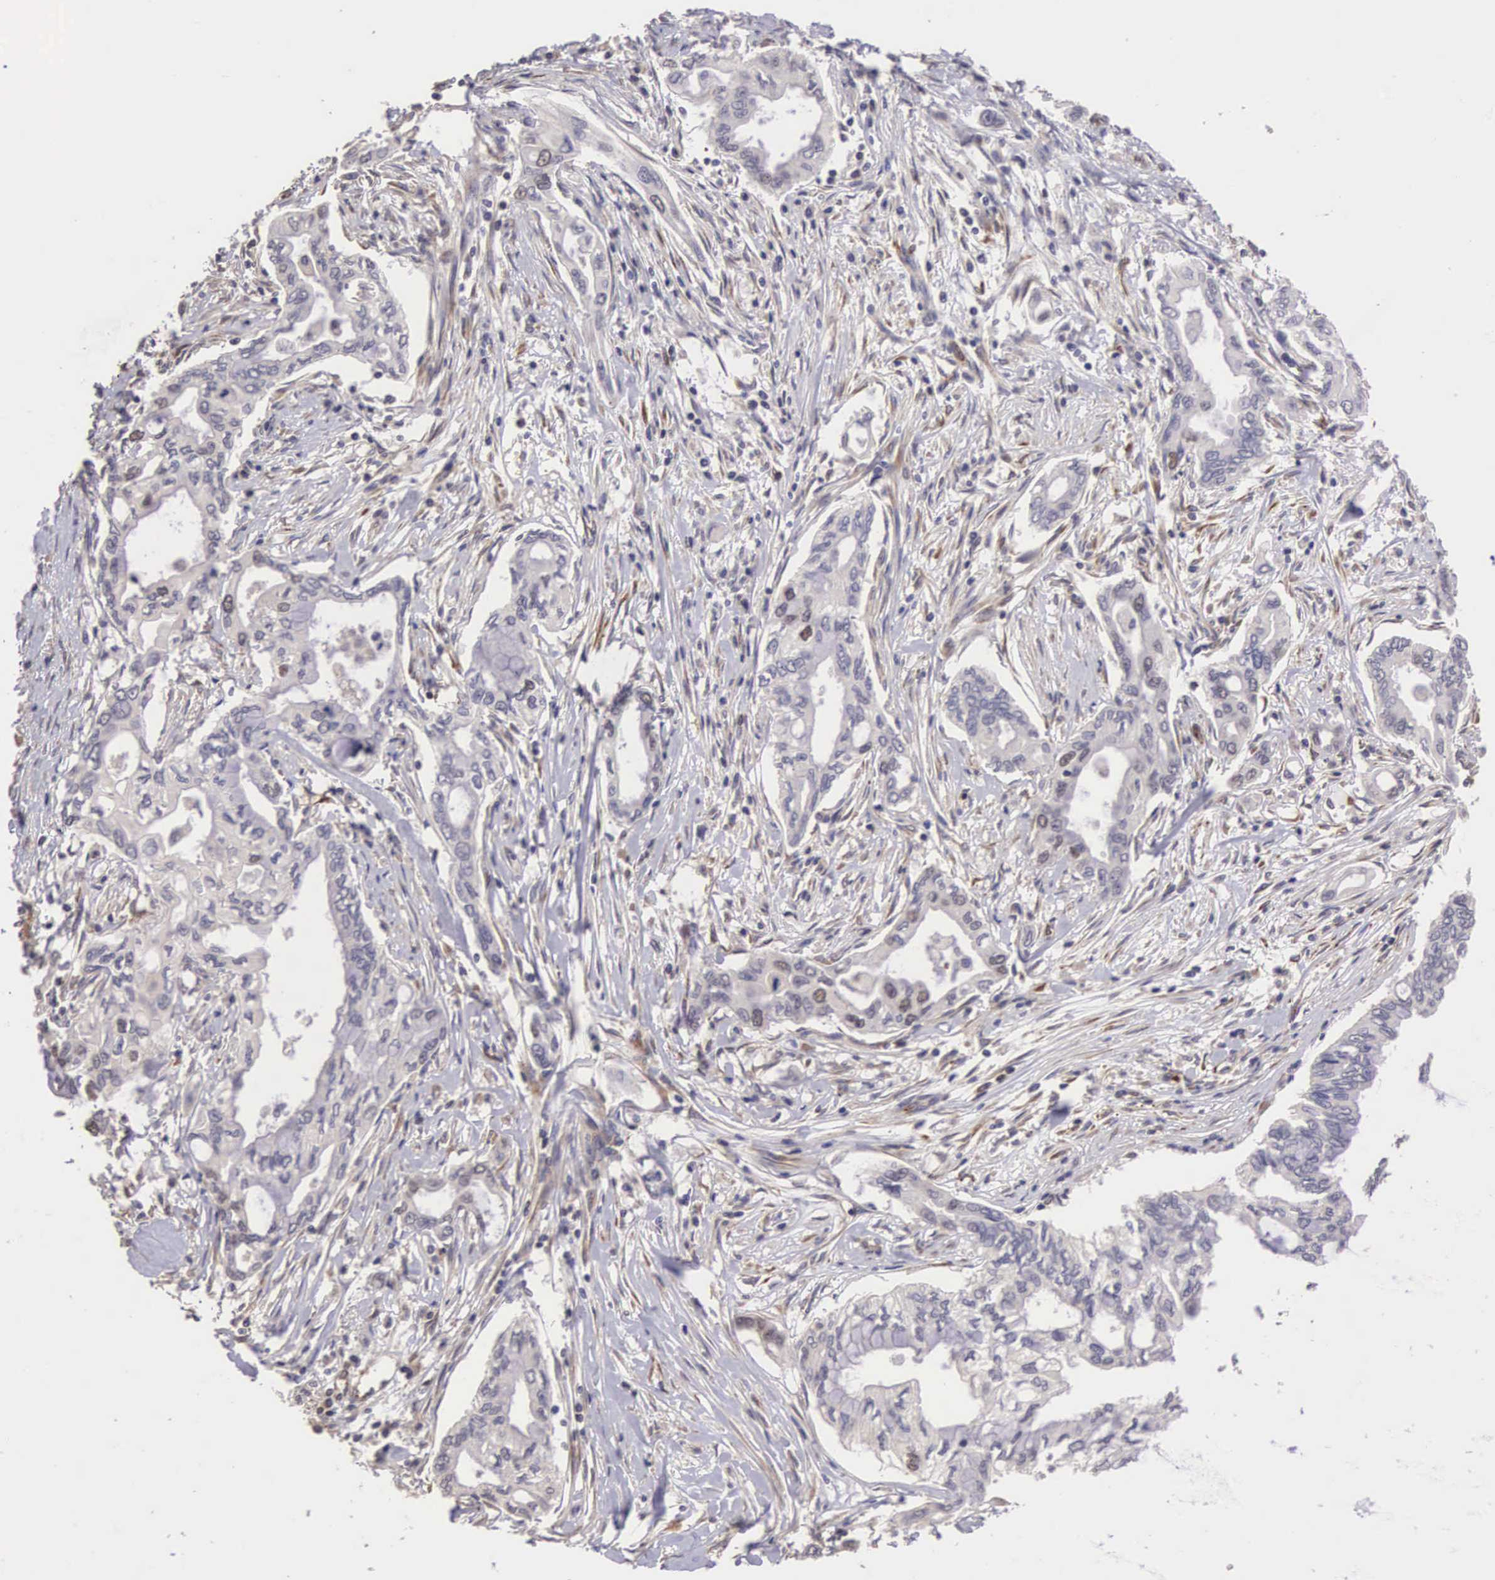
{"staining": {"intensity": "weak", "quantity": "25%-75%", "location": "cytoplasmic/membranous"}, "tissue": "pancreatic cancer", "cell_type": "Tumor cells", "image_type": "cancer", "snomed": [{"axis": "morphology", "description": "Adenocarcinoma, NOS"}, {"axis": "topography", "description": "Pancreas"}], "caption": "Immunohistochemistry (IHC) (DAB) staining of human pancreatic cancer (adenocarcinoma) exhibits weak cytoplasmic/membranous protein positivity in about 25%-75% of tumor cells. Immunohistochemistry stains the protein in brown and the nuclei are stained blue.", "gene": "CDC45", "patient": {"sex": "female", "age": 57}}